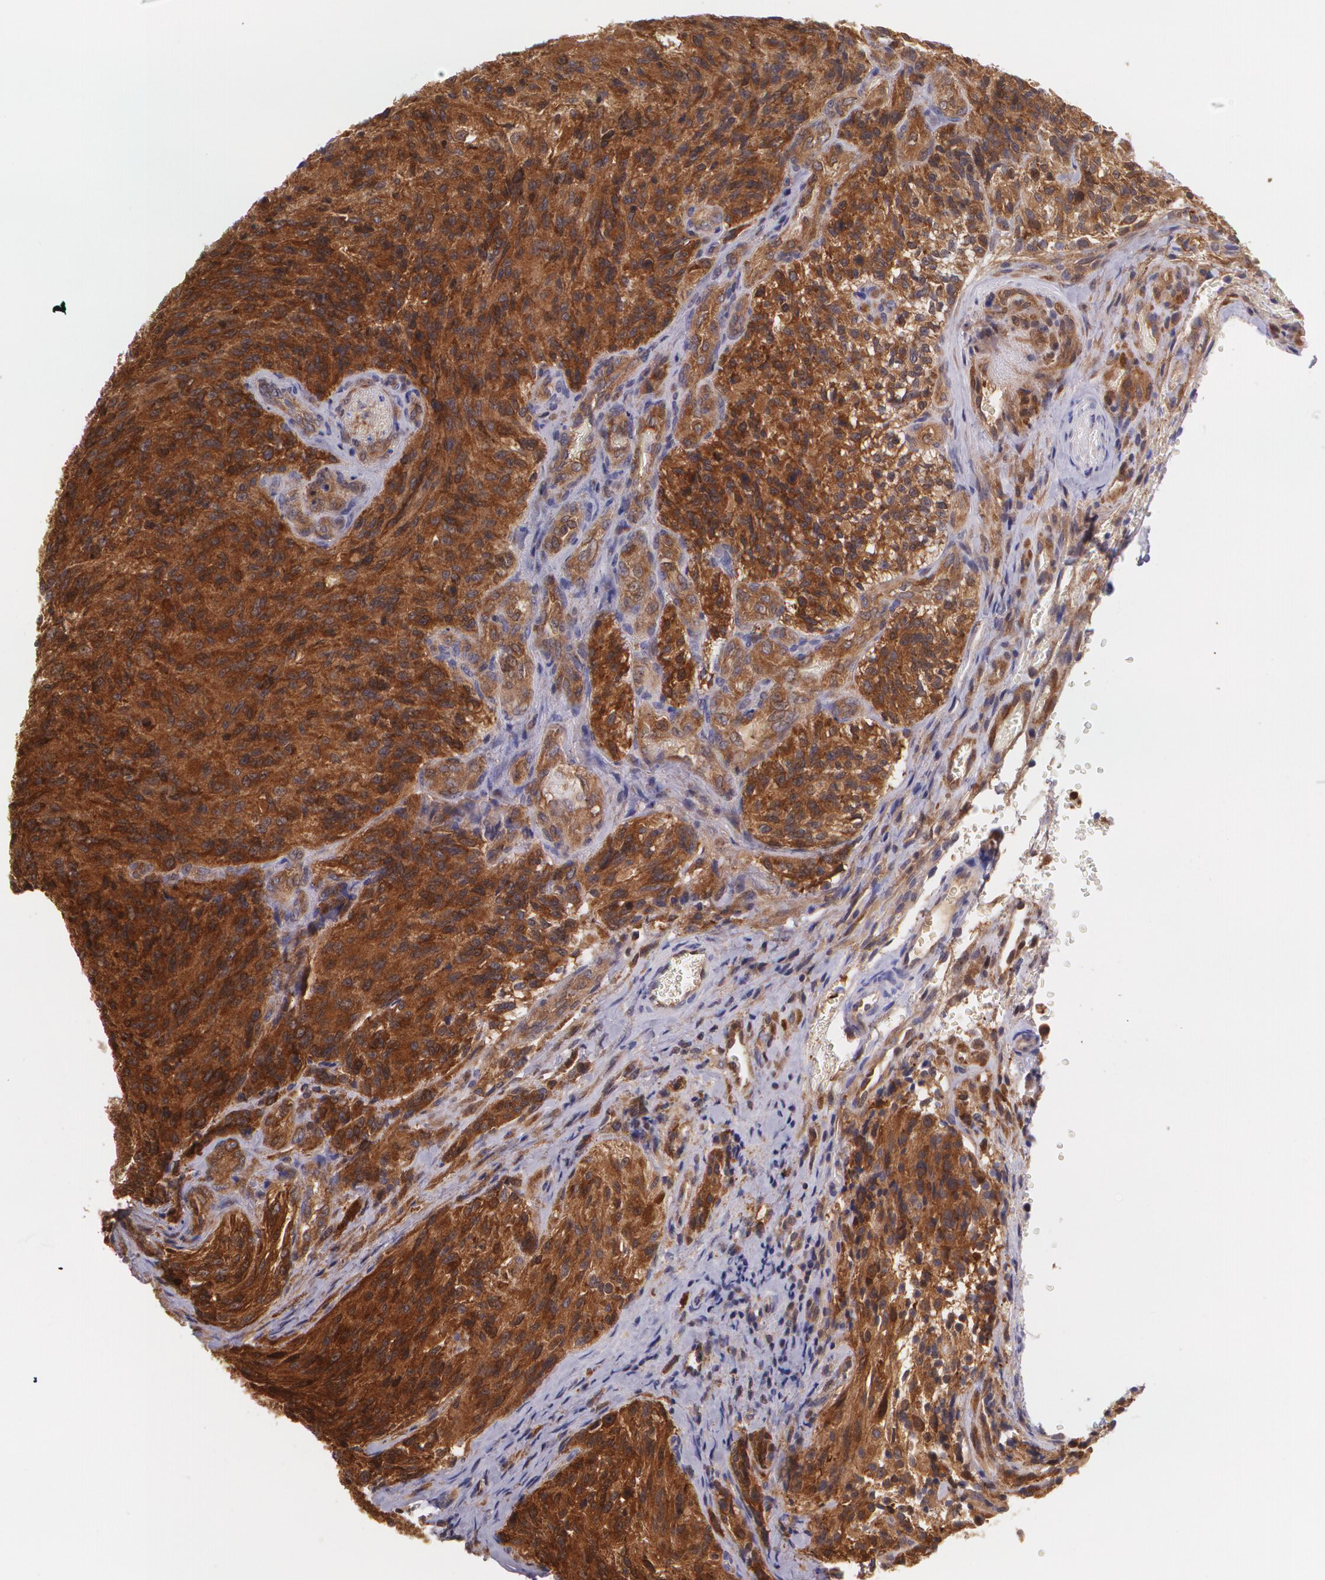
{"staining": {"intensity": "strong", "quantity": ">75%", "location": "cytoplasmic/membranous,nuclear"}, "tissue": "glioma", "cell_type": "Tumor cells", "image_type": "cancer", "snomed": [{"axis": "morphology", "description": "Normal tissue, NOS"}, {"axis": "morphology", "description": "Glioma, malignant, High grade"}, {"axis": "topography", "description": "Cerebral cortex"}], "caption": "This image displays IHC staining of malignant high-grade glioma, with high strong cytoplasmic/membranous and nuclear positivity in approximately >75% of tumor cells.", "gene": "HSPH1", "patient": {"sex": "male", "age": 56}}